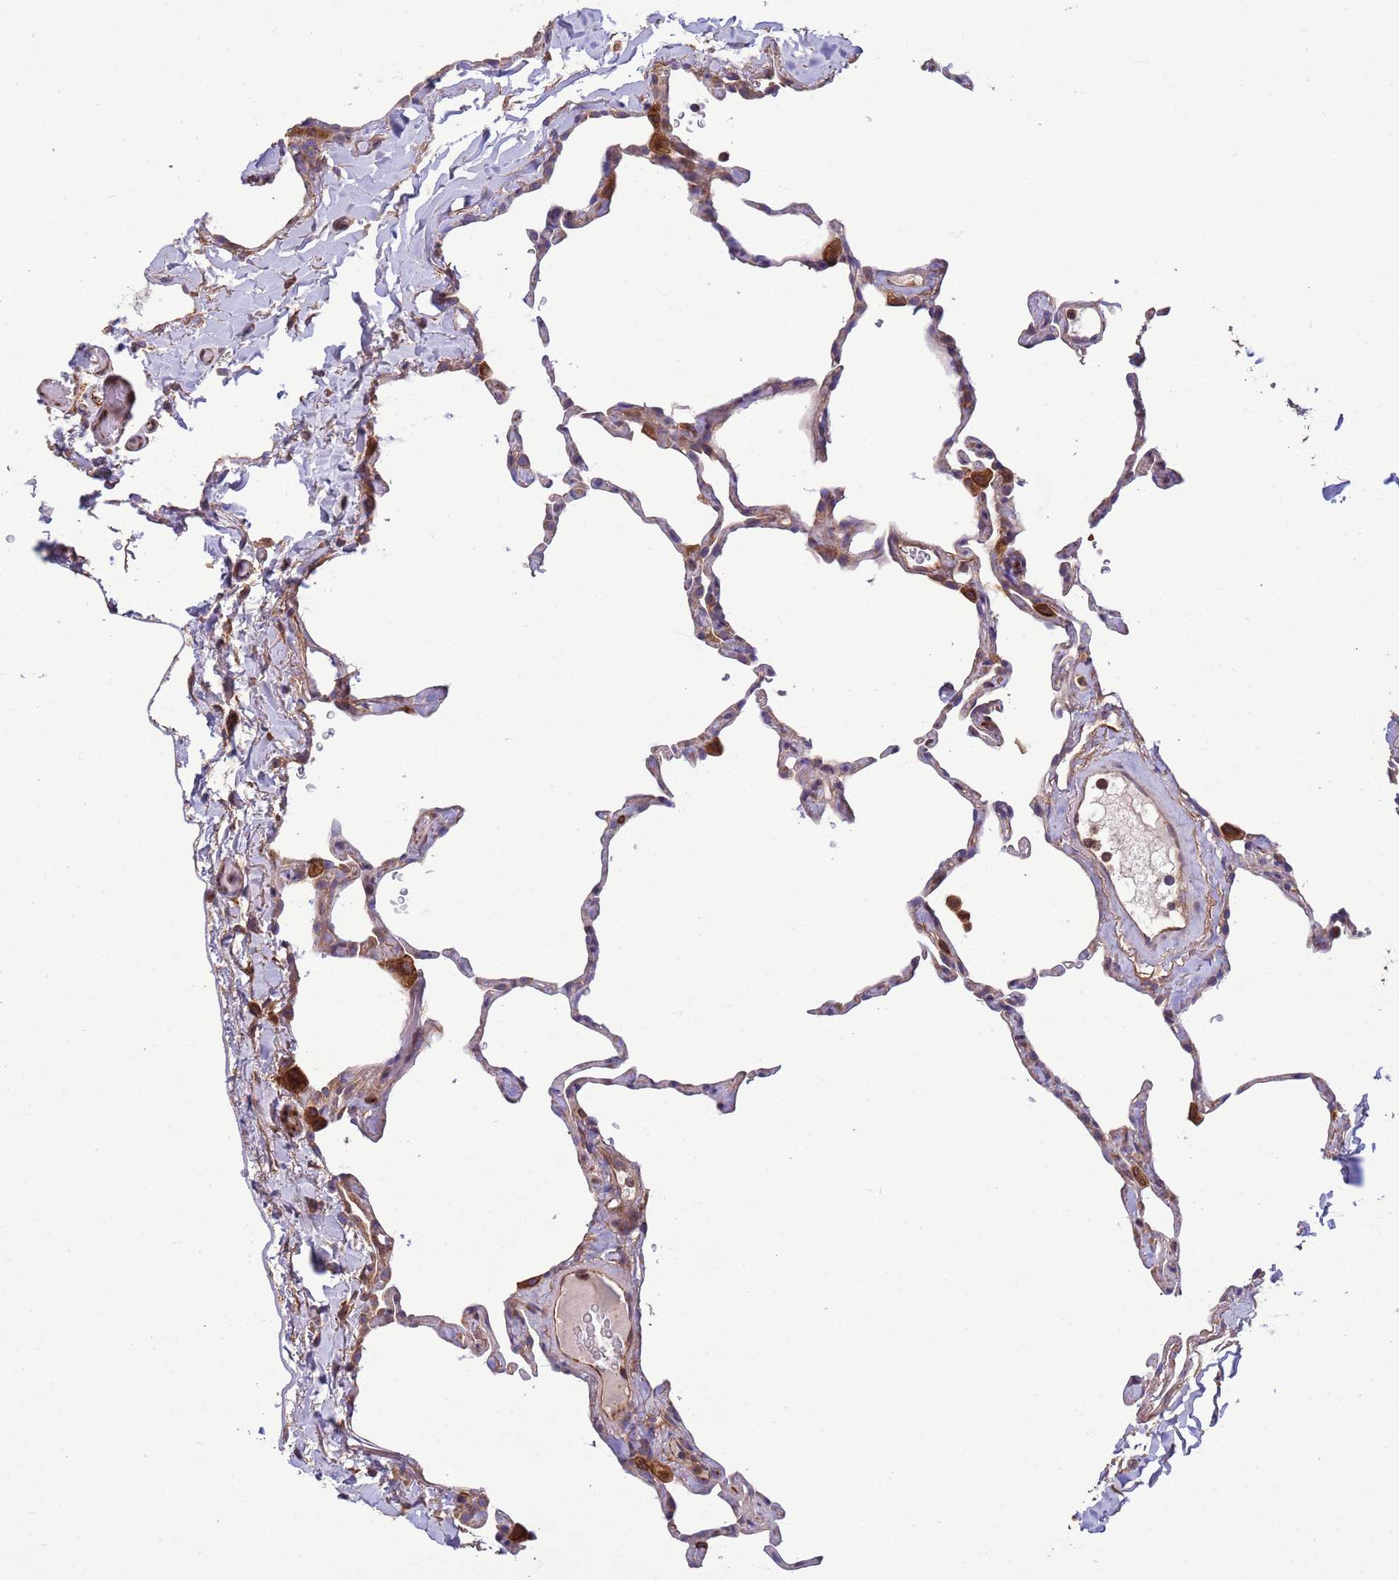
{"staining": {"intensity": "moderate", "quantity": "<25%", "location": "cytoplasmic/membranous"}, "tissue": "lung", "cell_type": "Alveolar cells", "image_type": "normal", "snomed": [{"axis": "morphology", "description": "Normal tissue, NOS"}, {"axis": "topography", "description": "Lung"}], "caption": "Alveolar cells display low levels of moderate cytoplasmic/membranous positivity in about <25% of cells in benign human lung. (Brightfield microscopy of DAB IHC at high magnification).", "gene": "RAB10", "patient": {"sex": "male", "age": 65}}